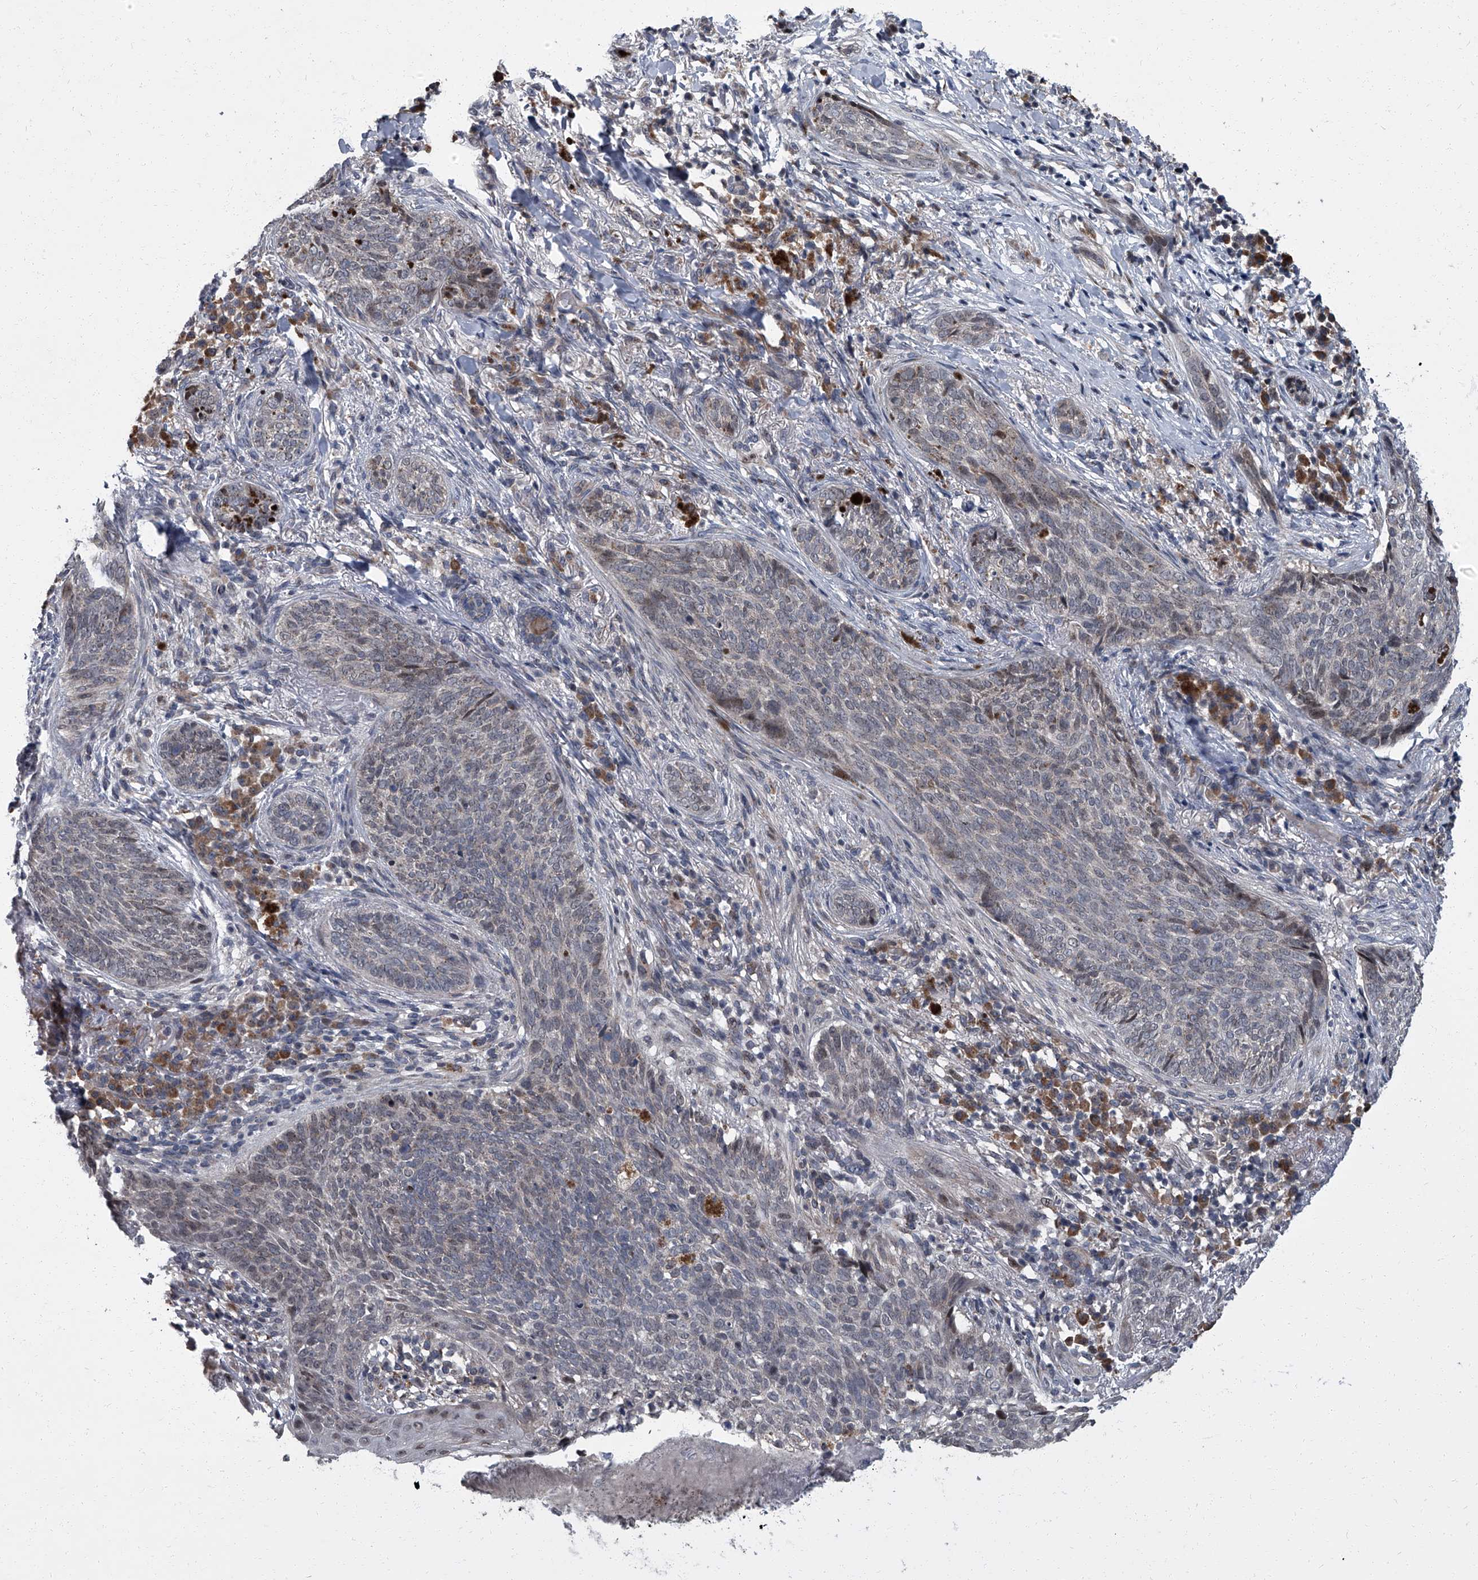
{"staining": {"intensity": "weak", "quantity": "<25%", "location": "nuclear"}, "tissue": "skin cancer", "cell_type": "Tumor cells", "image_type": "cancer", "snomed": [{"axis": "morphology", "description": "Basal cell carcinoma"}, {"axis": "topography", "description": "Skin"}], "caption": "Image shows no significant protein positivity in tumor cells of skin cancer (basal cell carcinoma).", "gene": "ZNF274", "patient": {"sex": "male", "age": 85}}